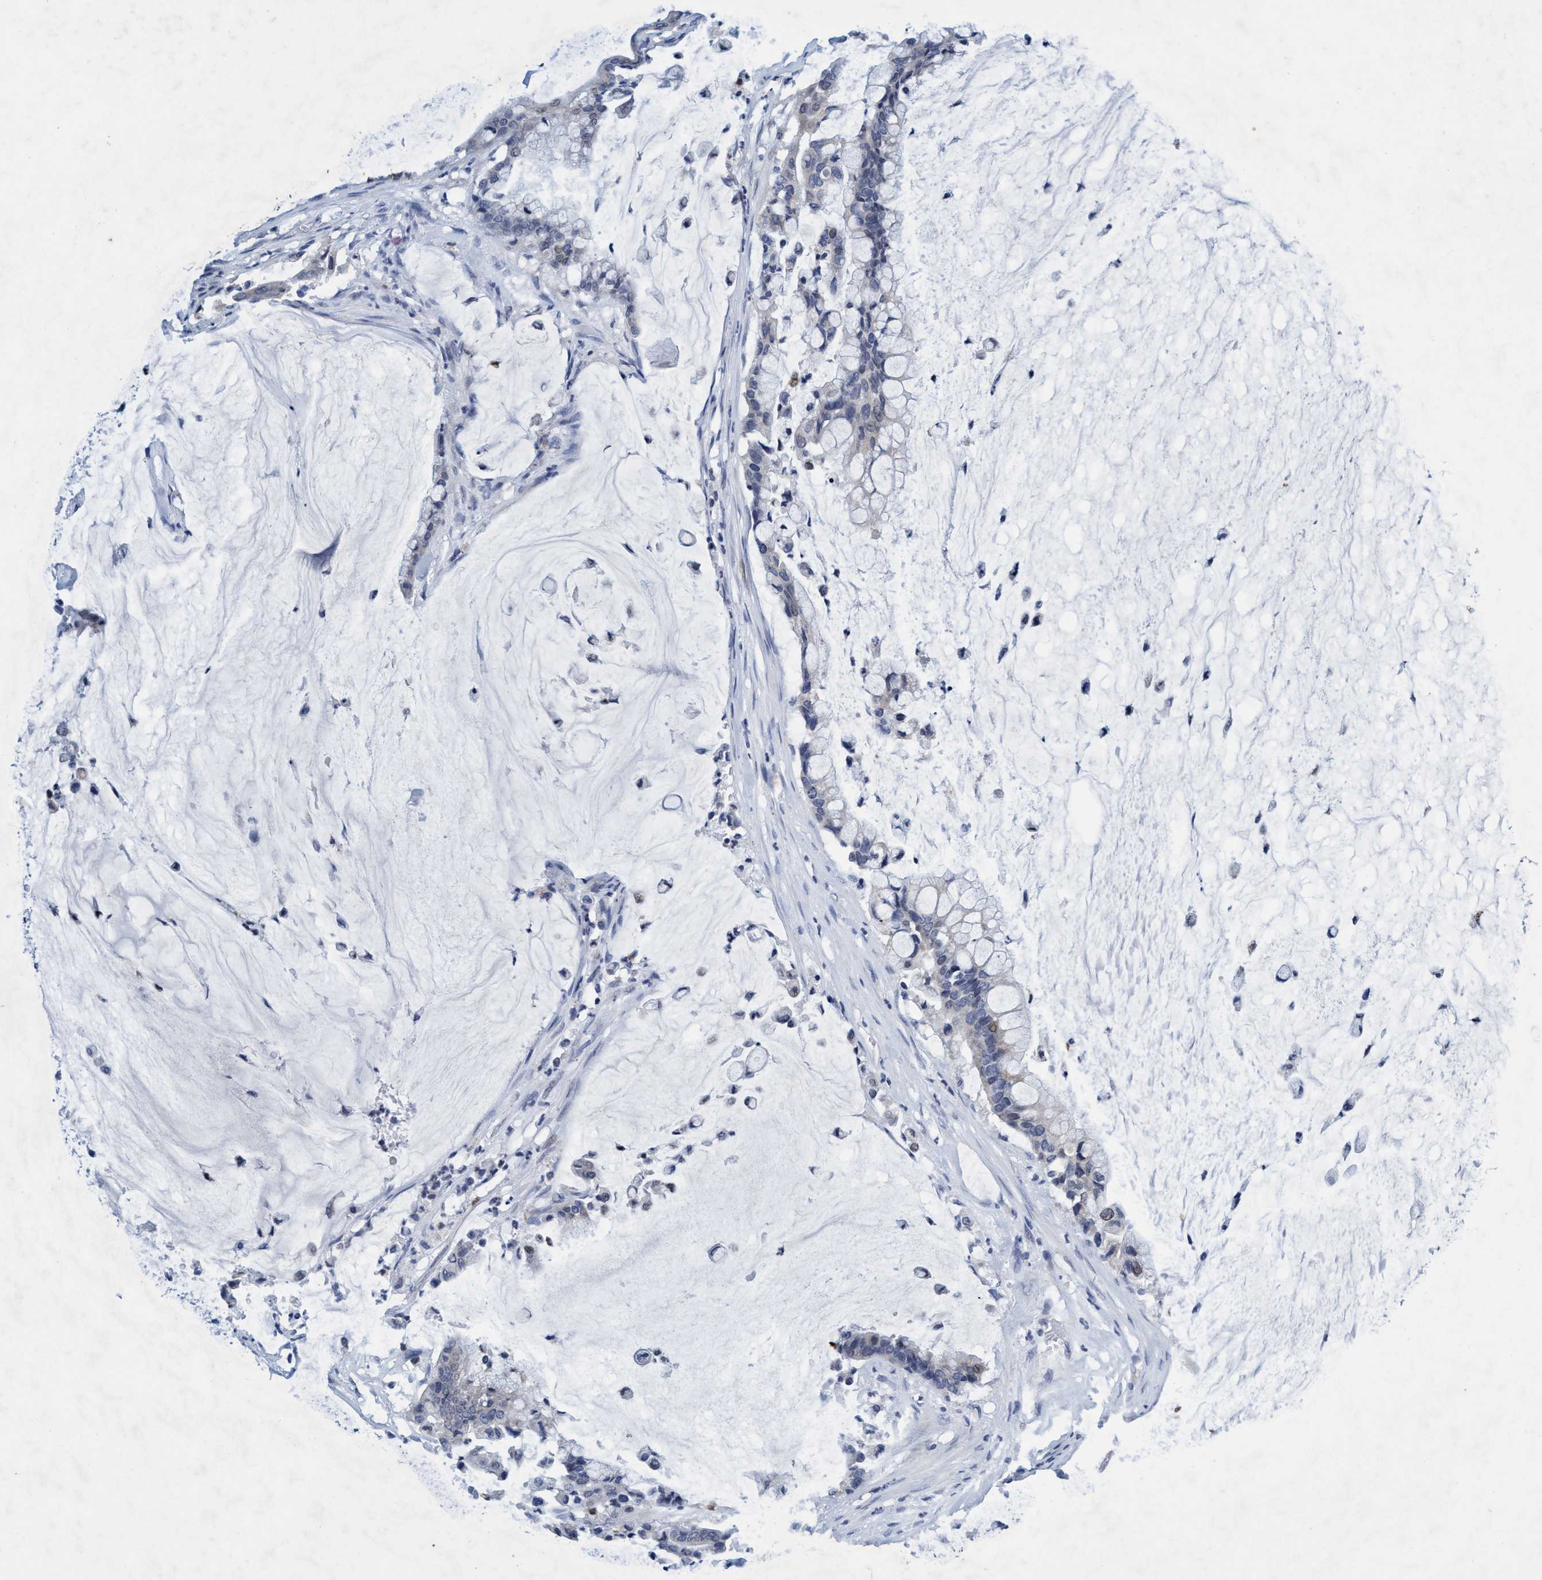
{"staining": {"intensity": "negative", "quantity": "none", "location": "none"}, "tissue": "pancreatic cancer", "cell_type": "Tumor cells", "image_type": "cancer", "snomed": [{"axis": "morphology", "description": "Adenocarcinoma, NOS"}, {"axis": "topography", "description": "Pancreas"}], "caption": "Immunohistochemistry photomicrograph of neoplastic tissue: pancreatic cancer stained with DAB exhibits no significant protein expression in tumor cells.", "gene": "GRB14", "patient": {"sex": "male", "age": 41}}